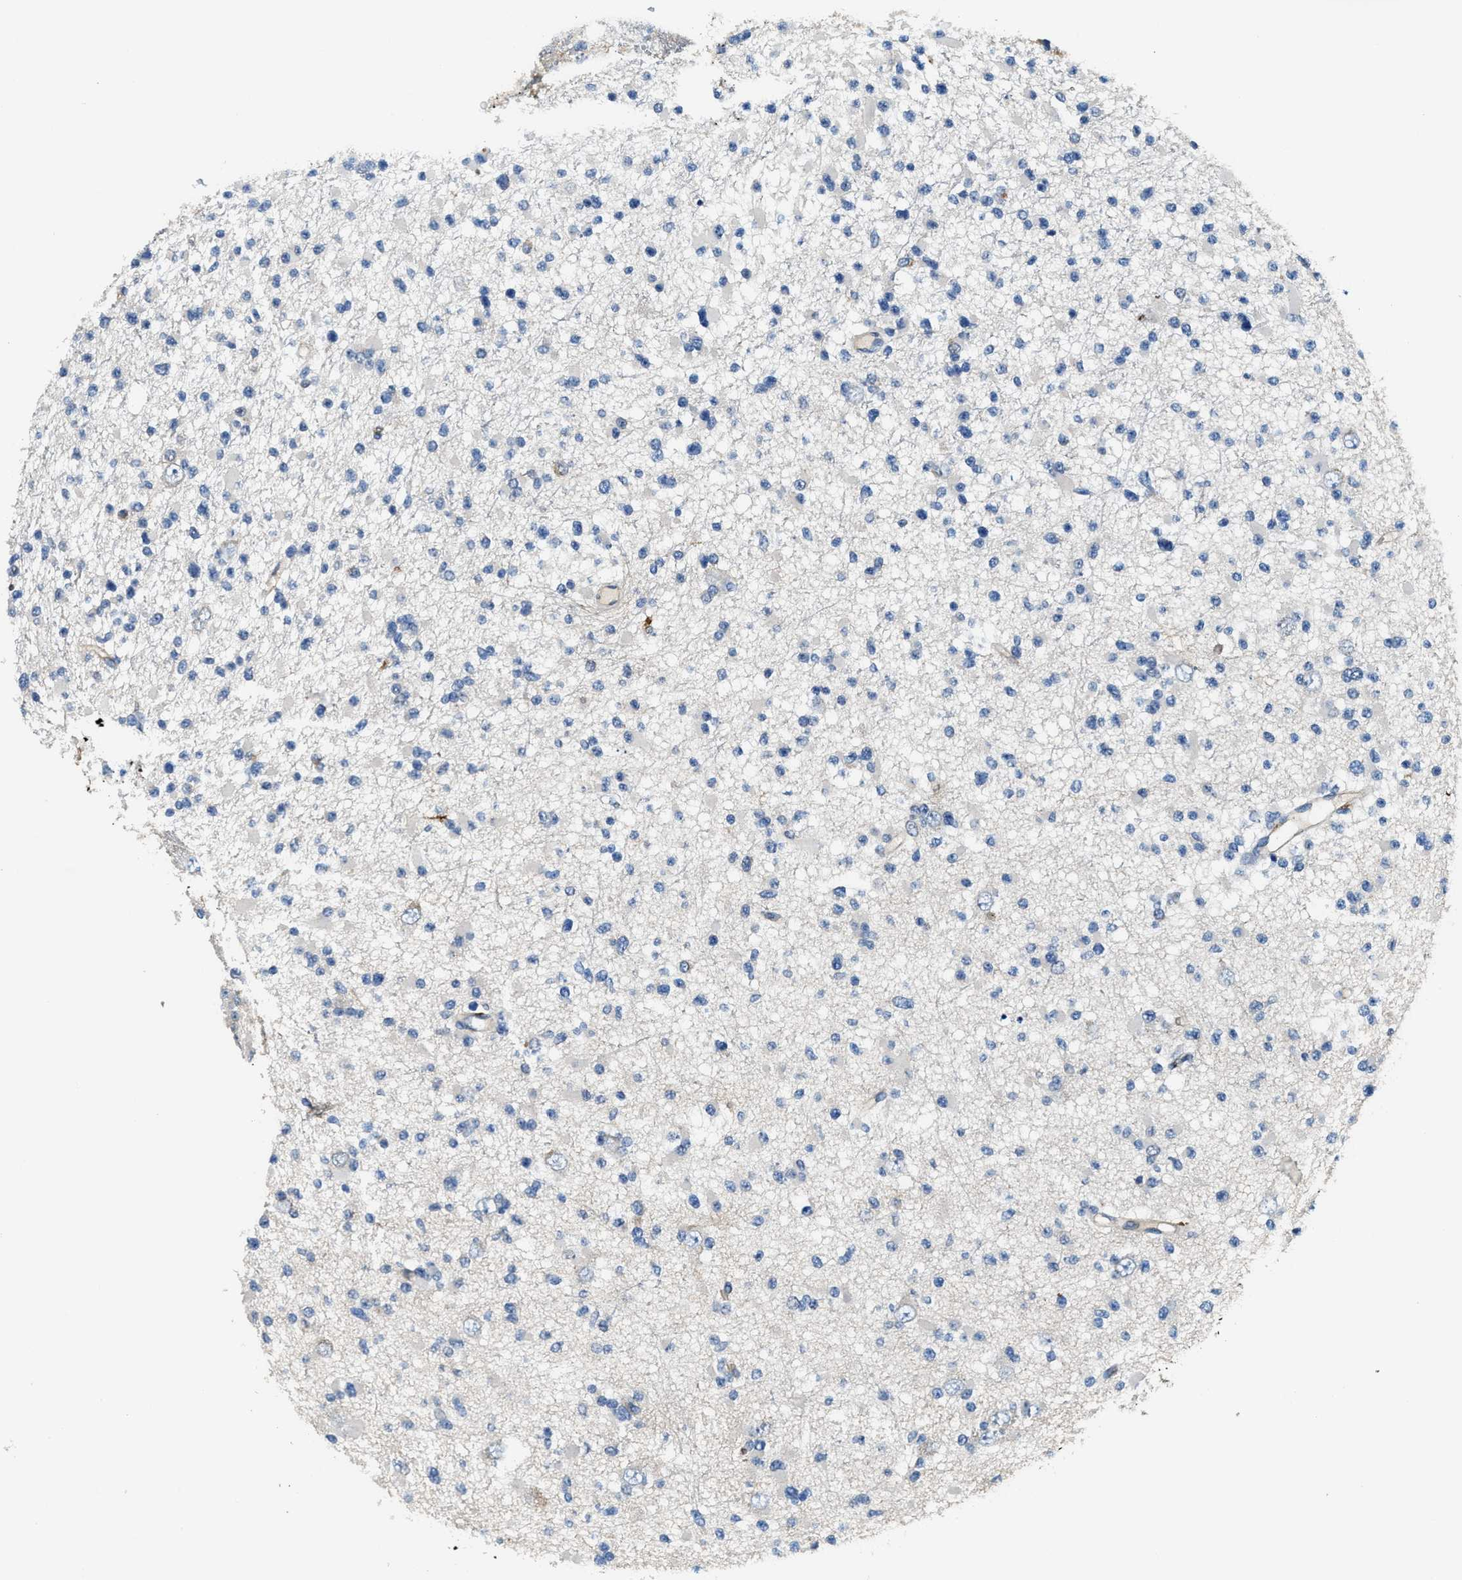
{"staining": {"intensity": "negative", "quantity": "none", "location": "none"}, "tissue": "glioma", "cell_type": "Tumor cells", "image_type": "cancer", "snomed": [{"axis": "morphology", "description": "Glioma, malignant, Low grade"}, {"axis": "topography", "description": "Brain"}], "caption": "Glioma was stained to show a protein in brown. There is no significant expression in tumor cells.", "gene": "MYO1G", "patient": {"sex": "female", "age": 22}}